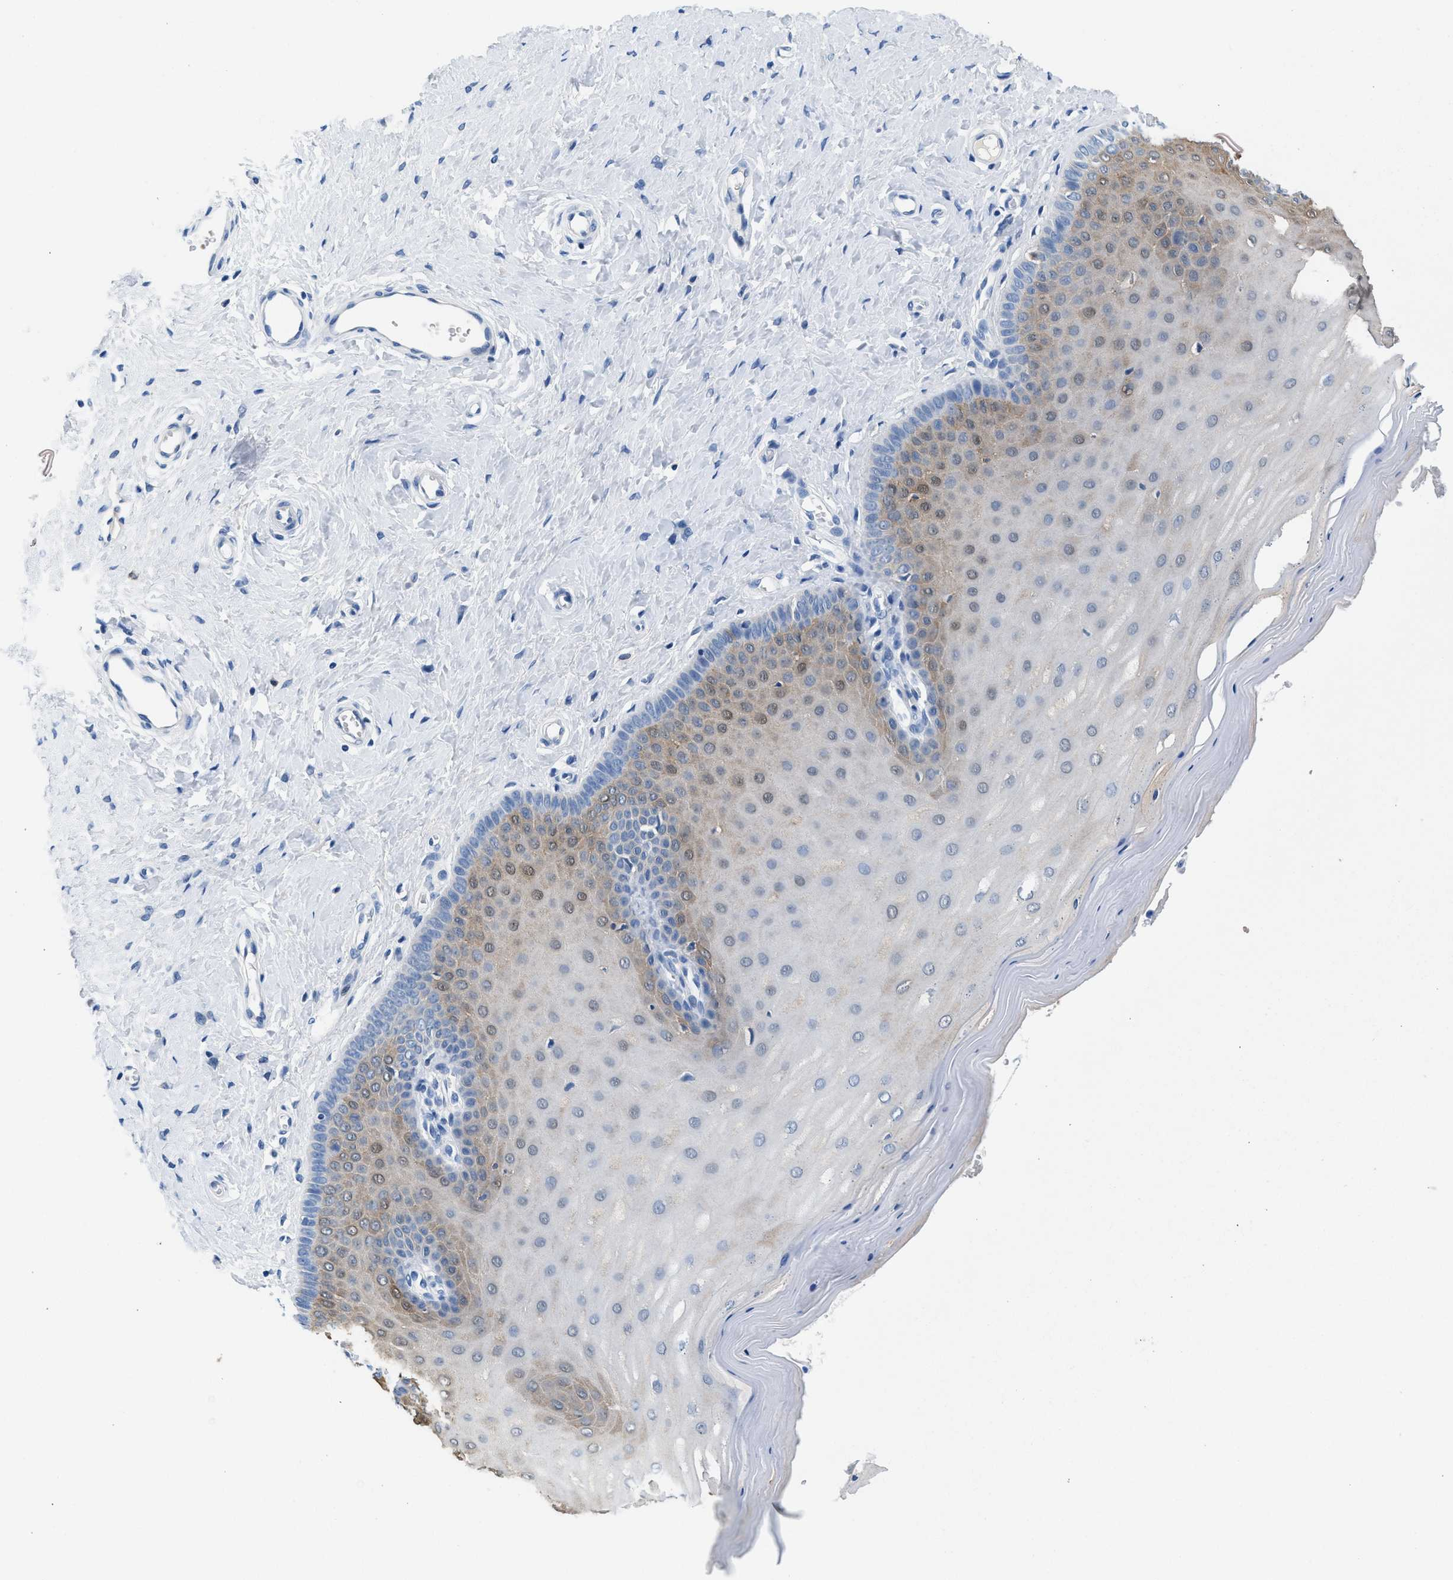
{"staining": {"intensity": "weak", "quantity": "<25%", "location": "cytoplasmic/membranous"}, "tissue": "cervix", "cell_type": "Squamous epithelial cells", "image_type": "normal", "snomed": [{"axis": "morphology", "description": "Normal tissue, NOS"}, {"axis": "topography", "description": "Cervix"}], "caption": "Squamous epithelial cells are negative for protein expression in unremarkable human cervix. The staining was performed using DAB to visualize the protein expression in brown, while the nuclei were stained in blue with hematoxylin (Magnification: 20x).", "gene": "FADS6", "patient": {"sex": "female", "age": 55}}